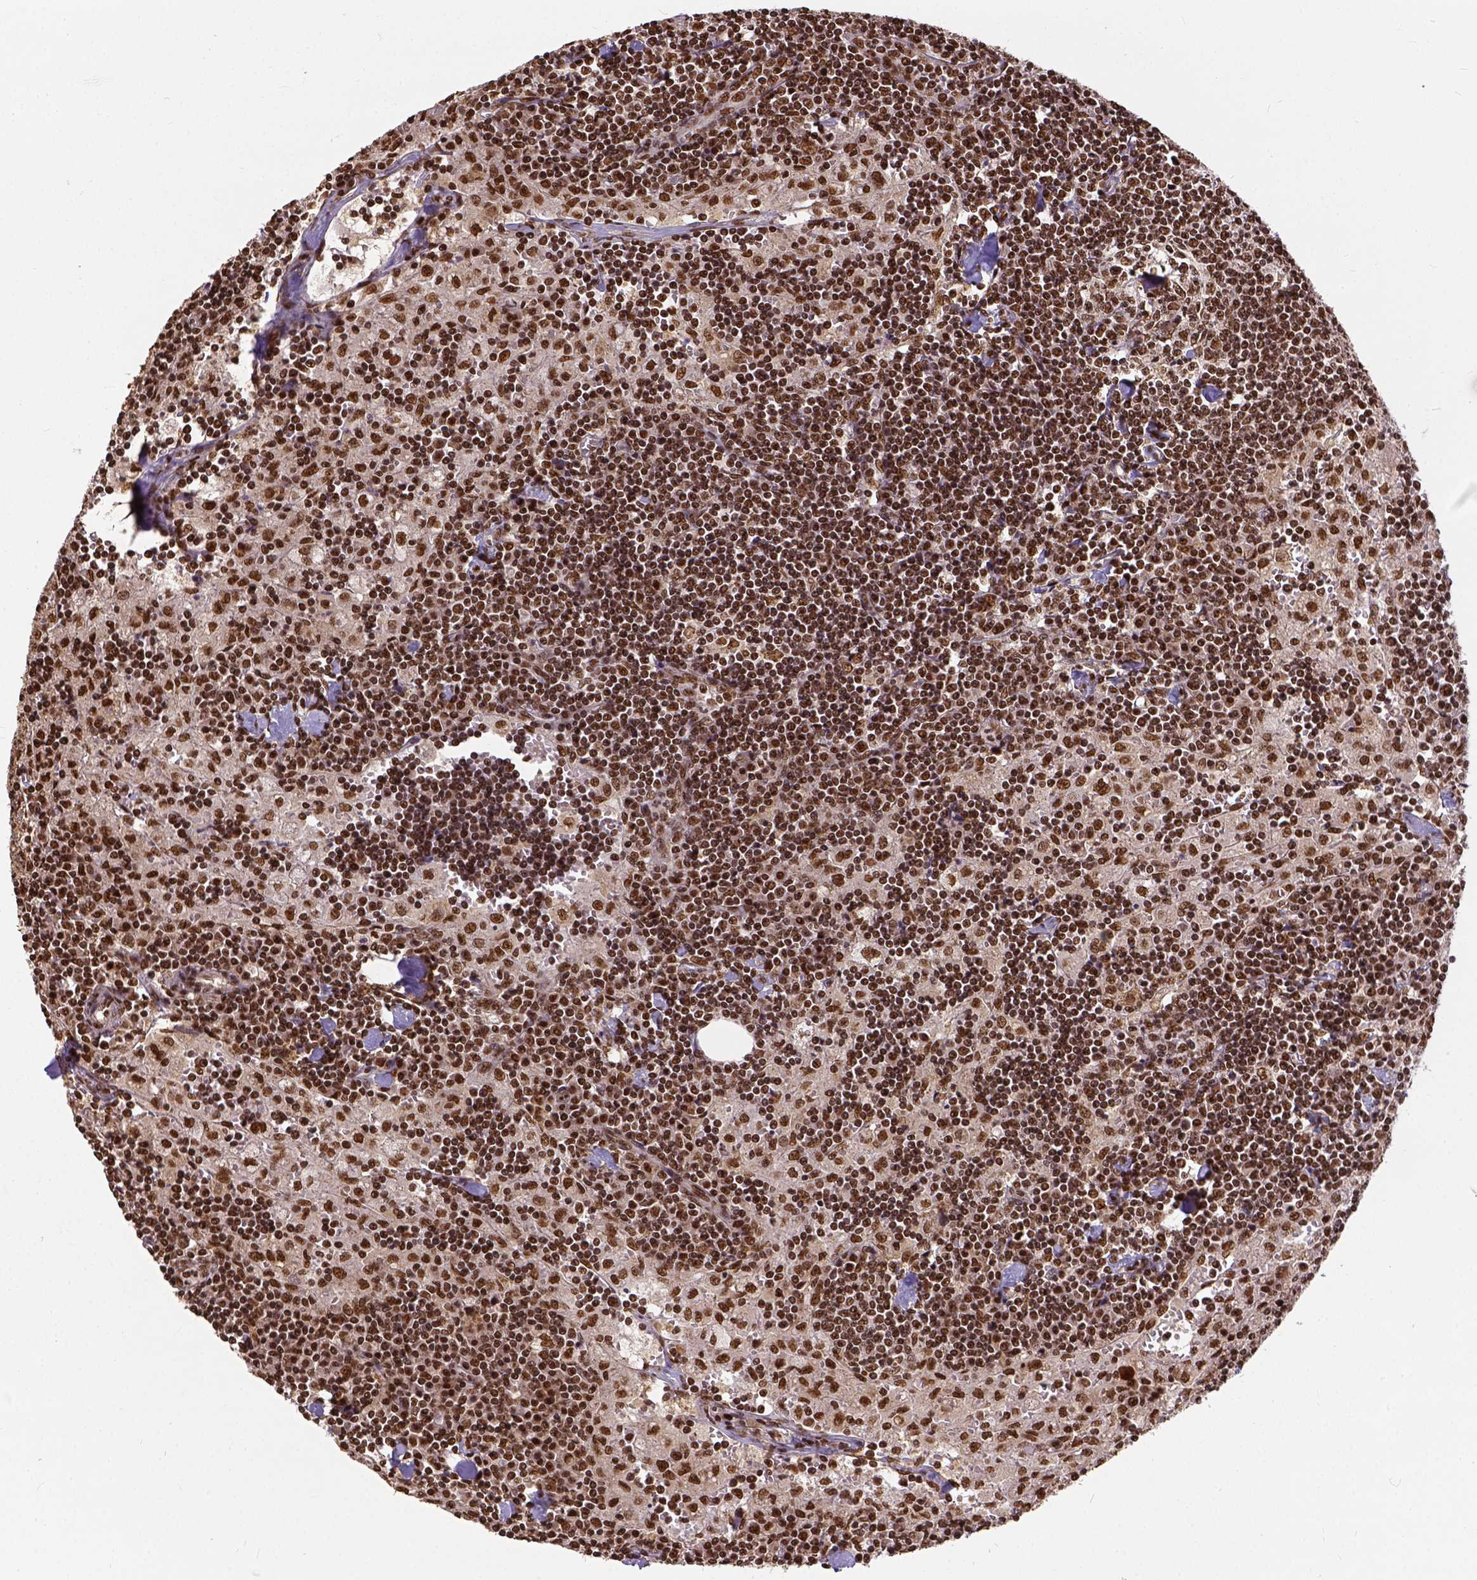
{"staining": {"intensity": "strong", "quantity": ">75%", "location": "nuclear"}, "tissue": "lymph node", "cell_type": "Germinal center cells", "image_type": "normal", "snomed": [{"axis": "morphology", "description": "Normal tissue, NOS"}, {"axis": "topography", "description": "Lymph node"}], "caption": "Brown immunohistochemical staining in unremarkable lymph node demonstrates strong nuclear staining in approximately >75% of germinal center cells. (Brightfield microscopy of DAB IHC at high magnification).", "gene": "NACC1", "patient": {"sex": "male", "age": 55}}